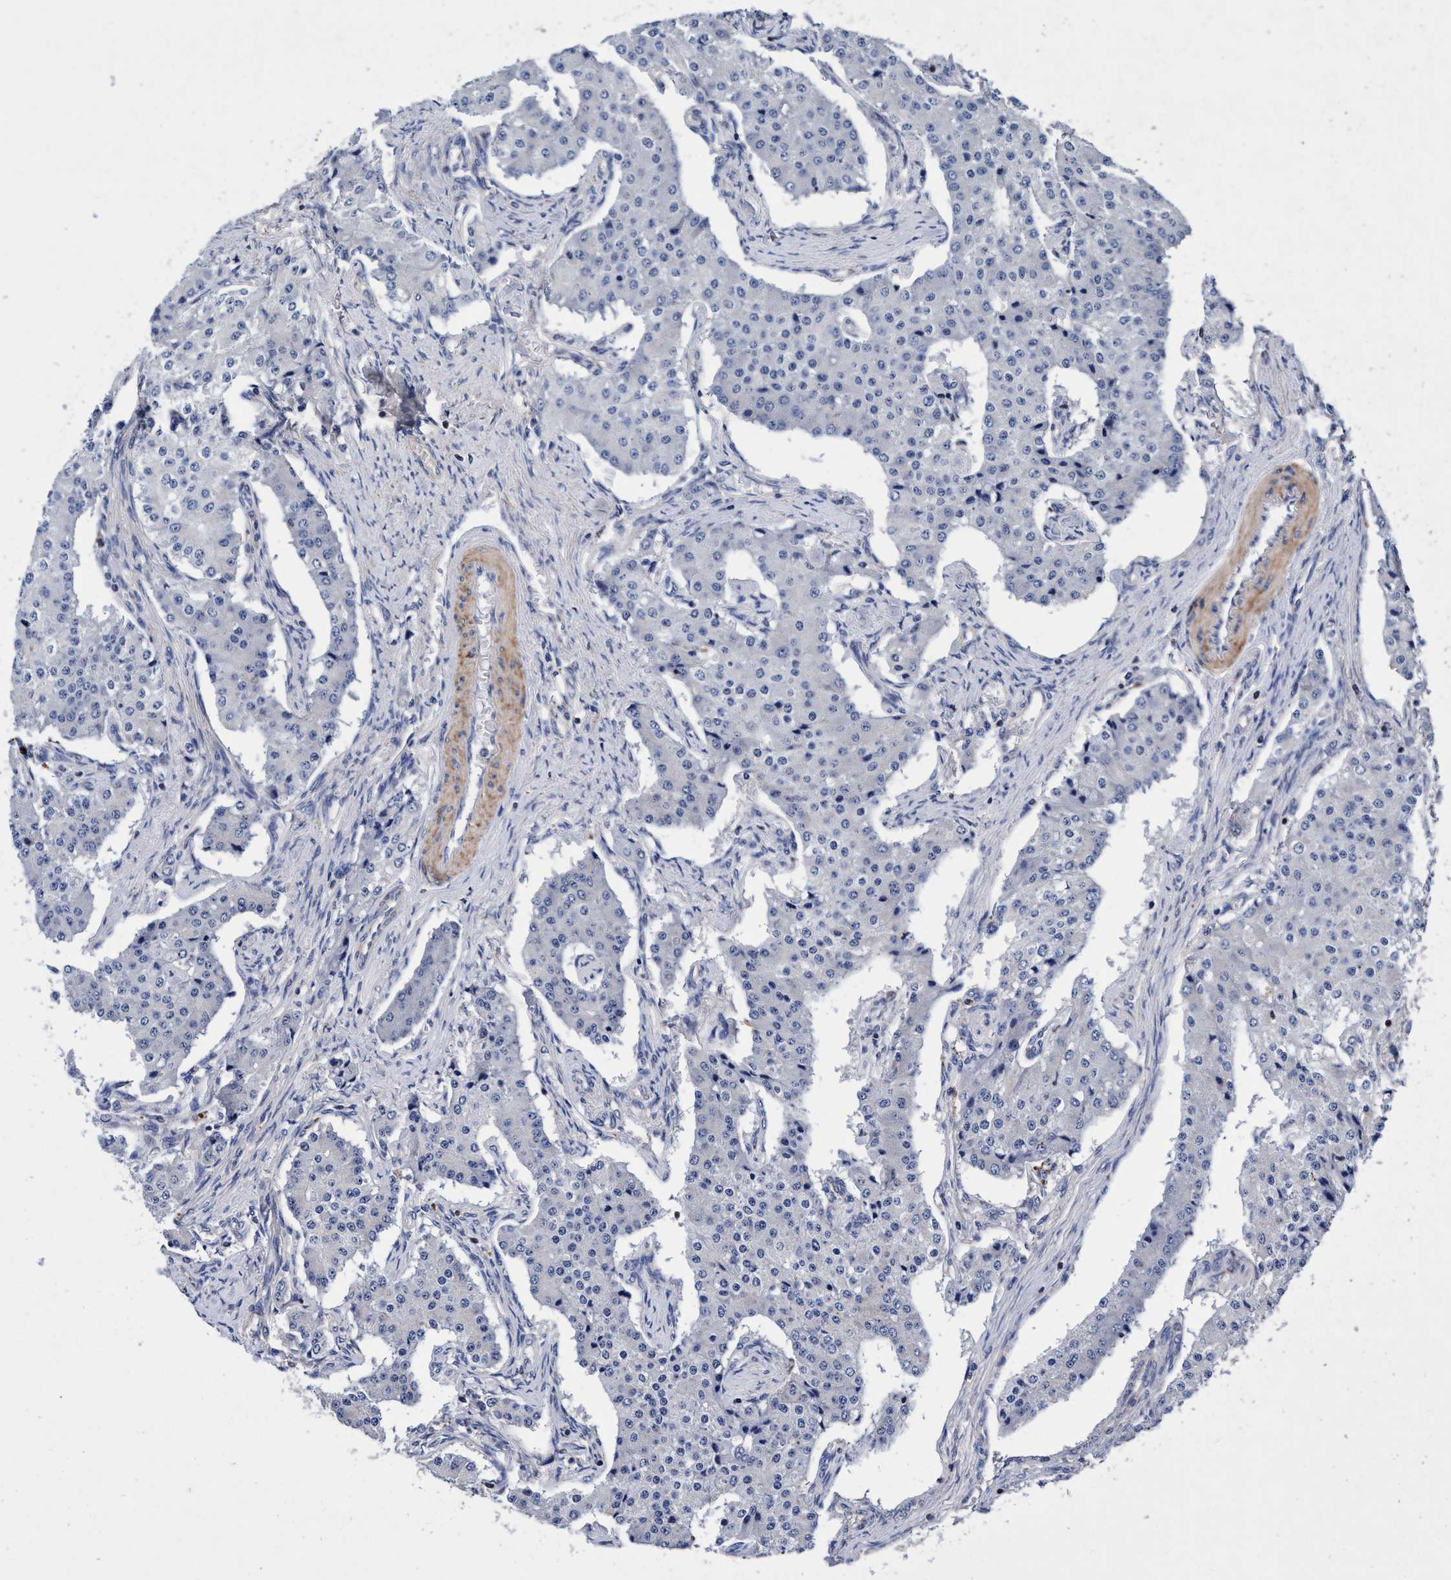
{"staining": {"intensity": "negative", "quantity": "none", "location": "none"}, "tissue": "carcinoid", "cell_type": "Tumor cells", "image_type": "cancer", "snomed": [{"axis": "morphology", "description": "Carcinoid, malignant, NOS"}, {"axis": "topography", "description": "Colon"}], "caption": "Immunohistochemistry (IHC) of human carcinoid displays no expression in tumor cells.", "gene": "RNF208", "patient": {"sex": "female", "age": 52}}